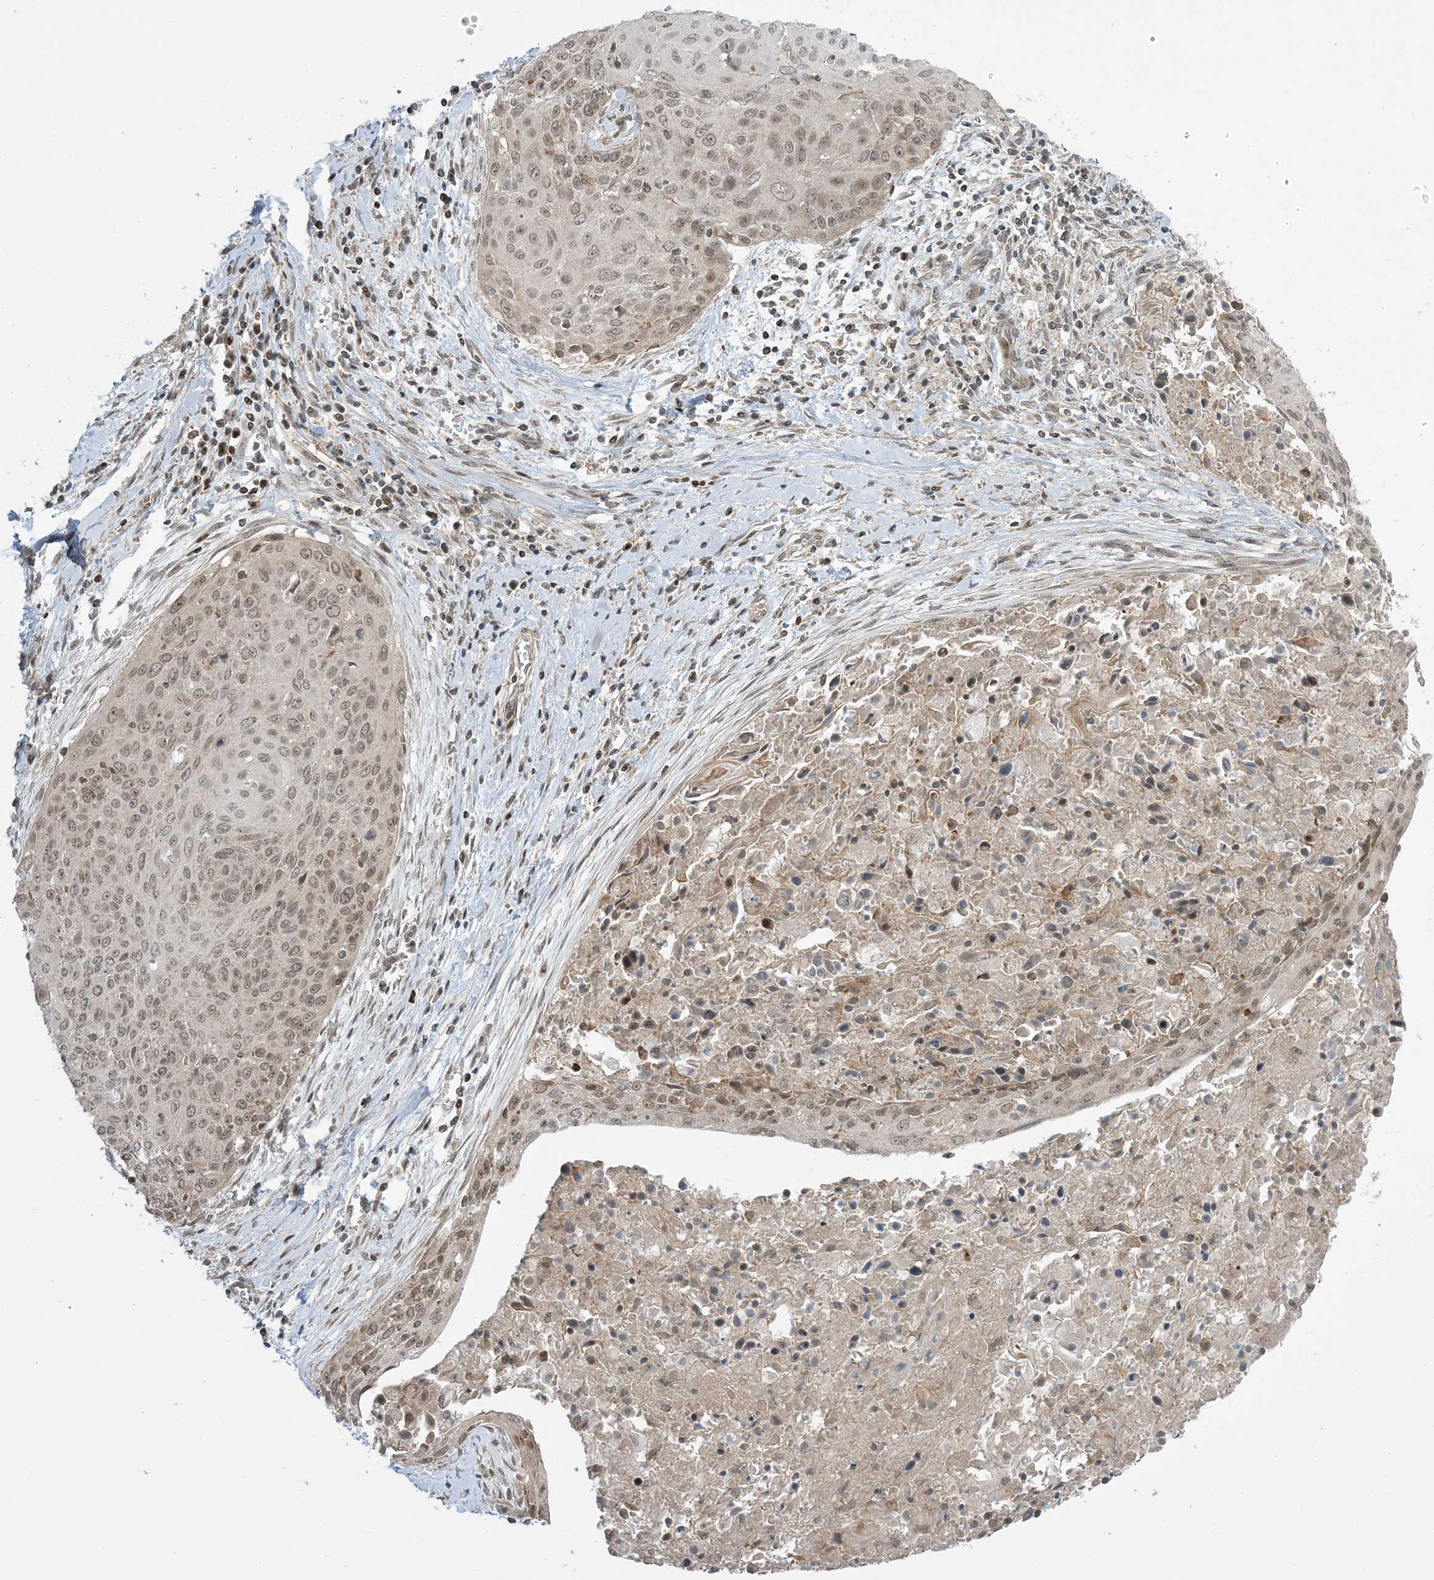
{"staining": {"intensity": "weak", "quantity": ">75%", "location": "nuclear"}, "tissue": "cervical cancer", "cell_type": "Tumor cells", "image_type": "cancer", "snomed": [{"axis": "morphology", "description": "Squamous cell carcinoma, NOS"}, {"axis": "topography", "description": "Cervix"}], "caption": "Immunohistochemical staining of human cervical cancer (squamous cell carcinoma) displays weak nuclear protein staining in about >75% of tumor cells. (brown staining indicates protein expression, while blue staining denotes nuclei).", "gene": "PHLDB2", "patient": {"sex": "female", "age": 55}}